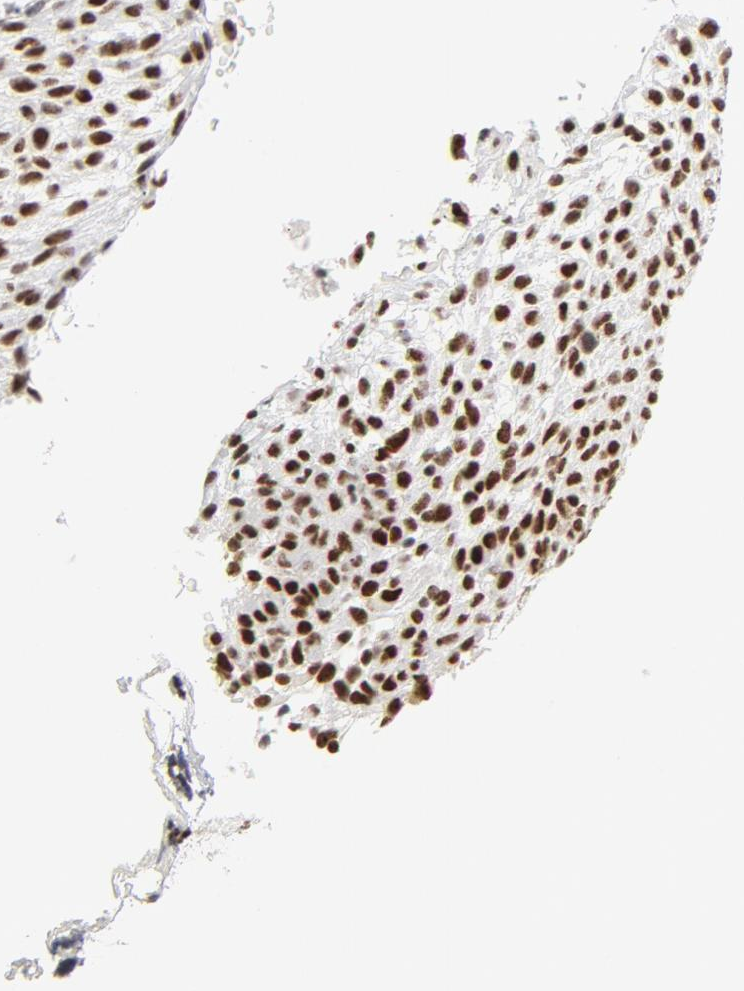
{"staining": {"intensity": "moderate", "quantity": ">75%", "location": "nuclear"}, "tissue": "glioma", "cell_type": "Tumor cells", "image_type": "cancer", "snomed": [{"axis": "morphology", "description": "Glioma, malignant, High grade"}, {"axis": "topography", "description": "Cerebral cortex"}], "caption": "Protein staining of glioma tissue reveals moderate nuclear positivity in about >75% of tumor cells.", "gene": "GTF2H1", "patient": {"sex": "female", "age": 55}}